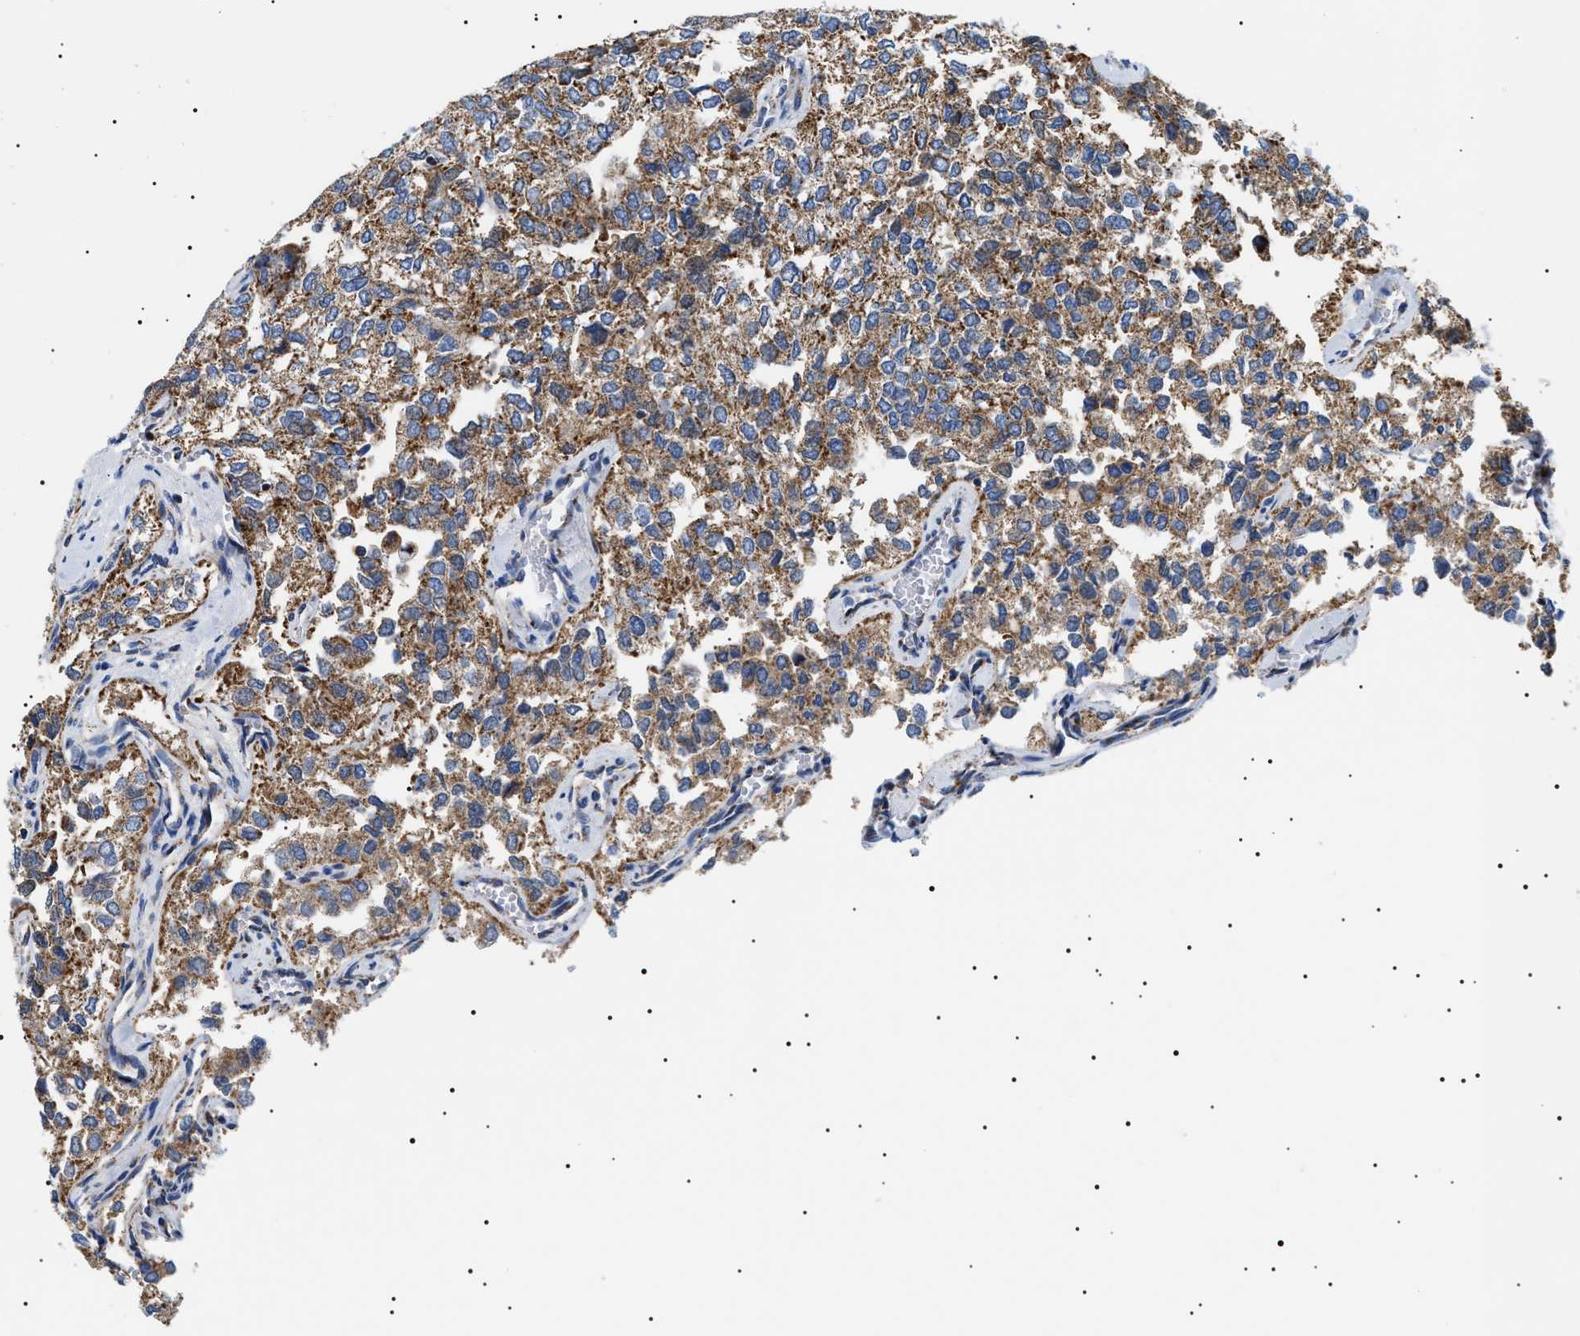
{"staining": {"intensity": "moderate", "quantity": ">75%", "location": "cytoplasmic/membranous"}, "tissue": "thyroid cancer", "cell_type": "Tumor cells", "image_type": "cancer", "snomed": [{"axis": "morphology", "description": "Follicular adenoma carcinoma, NOS"}, {"axis": "topography", "description": "Thyroid gland"}], "caption": "Immunohistochemical staining of thyroid follicular adenoma carcinoma shows medium levels of moderate cytoplasmic/membranous staining in approximately >75% of tumor cells.", "gene": "OXSM", "patient": {"sex": "male", "age": 75}}